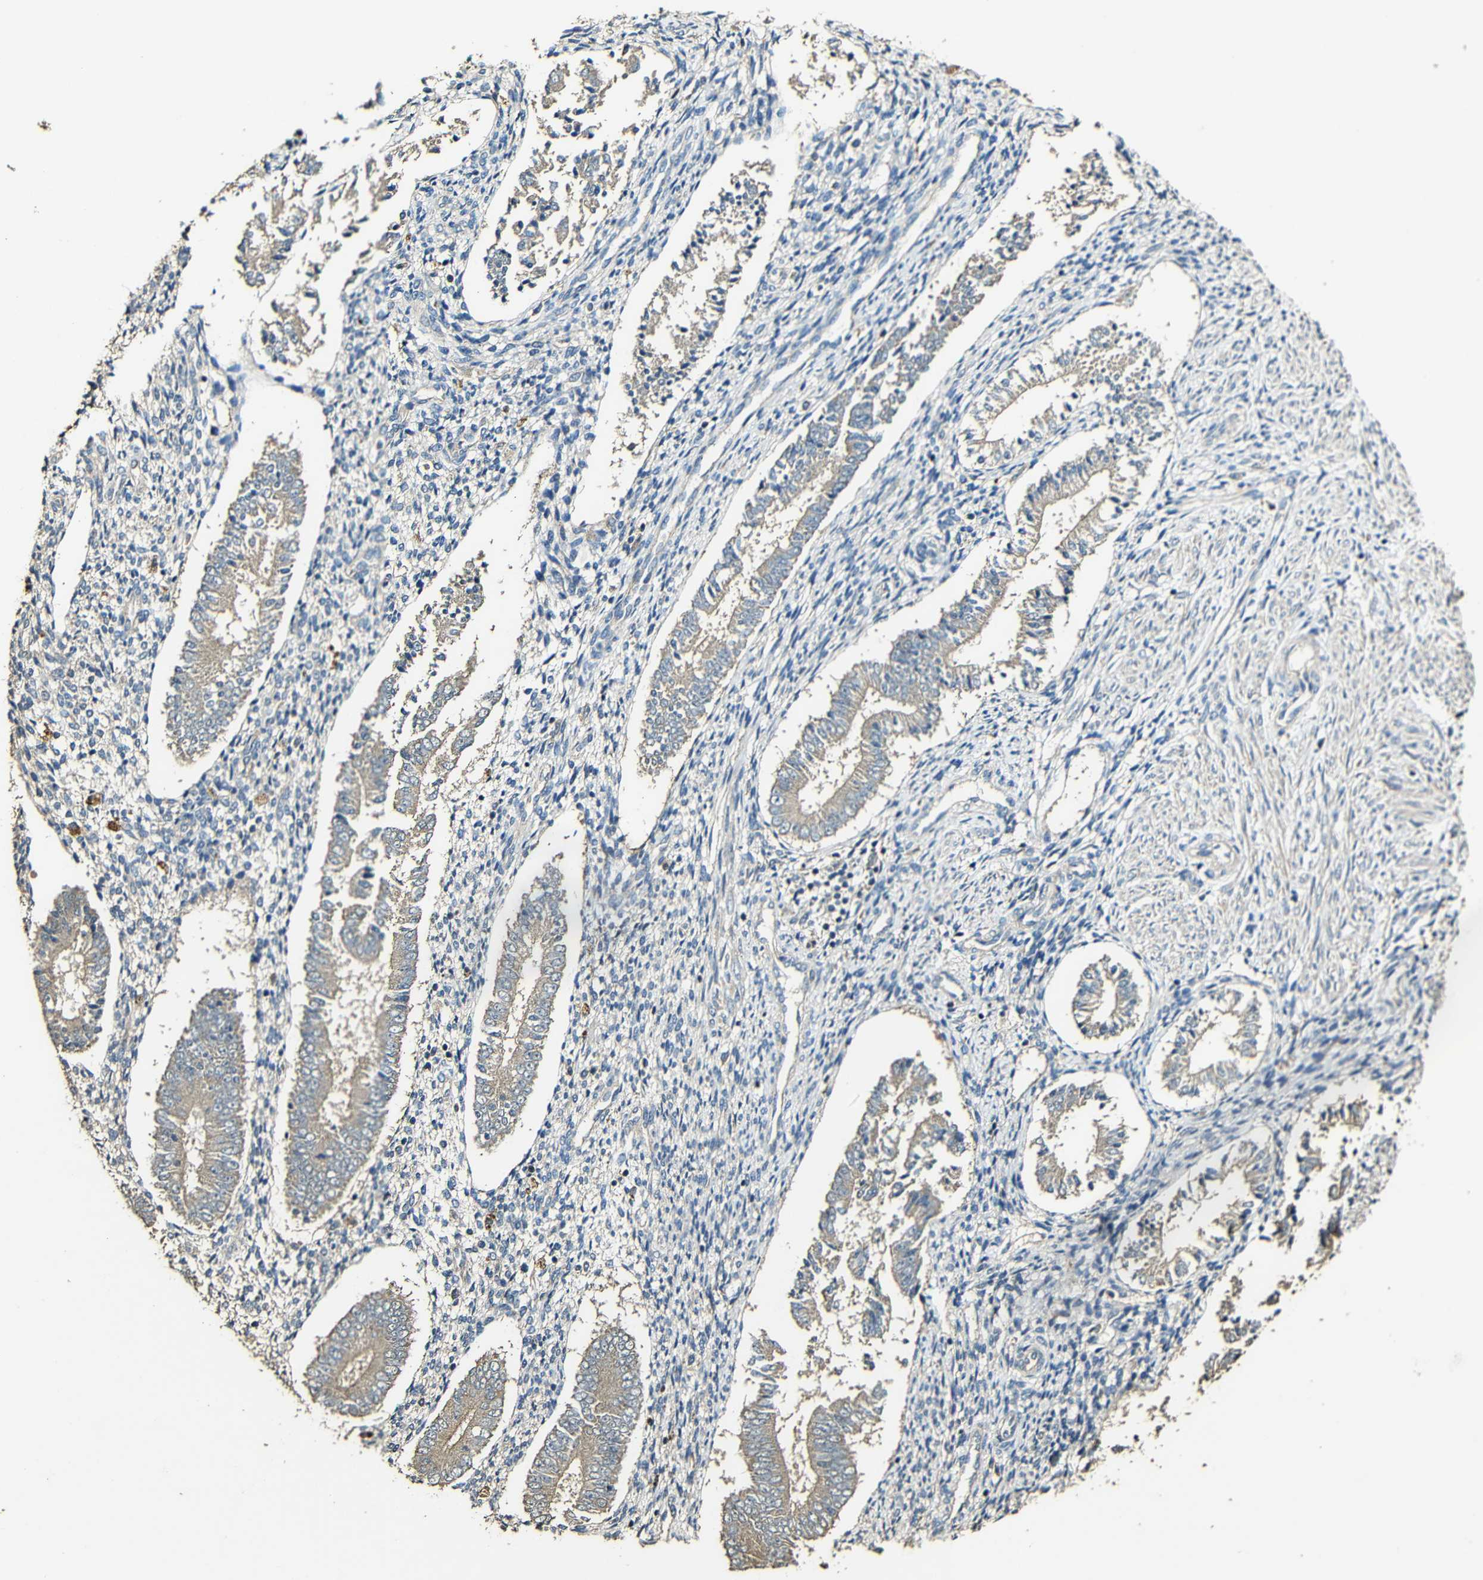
{"staining": {"intensity": "weak", "quantity": "<25%", "location": "cytoplasmic/membranous"}, "tissue": "endometrium", "cell_type": "Cells in endometrial stroma", "image_type": "normal", "snomed": [{"axis": "morphology", "description": "Normal tissue, NOS"}, {"axis": "topography", "description": "Endometrium"}], "caption": "Protein analysis of normal endometrium shows no significant expression in cells in endometrial stroma. Brightfield microscopy of immunohistochemistry (IHC) stained with DAB (brown) and hematoxylin (blue), captured at high magnification.", "gene": "CASP8", "patient": {"sex": "female", "age": 42}}